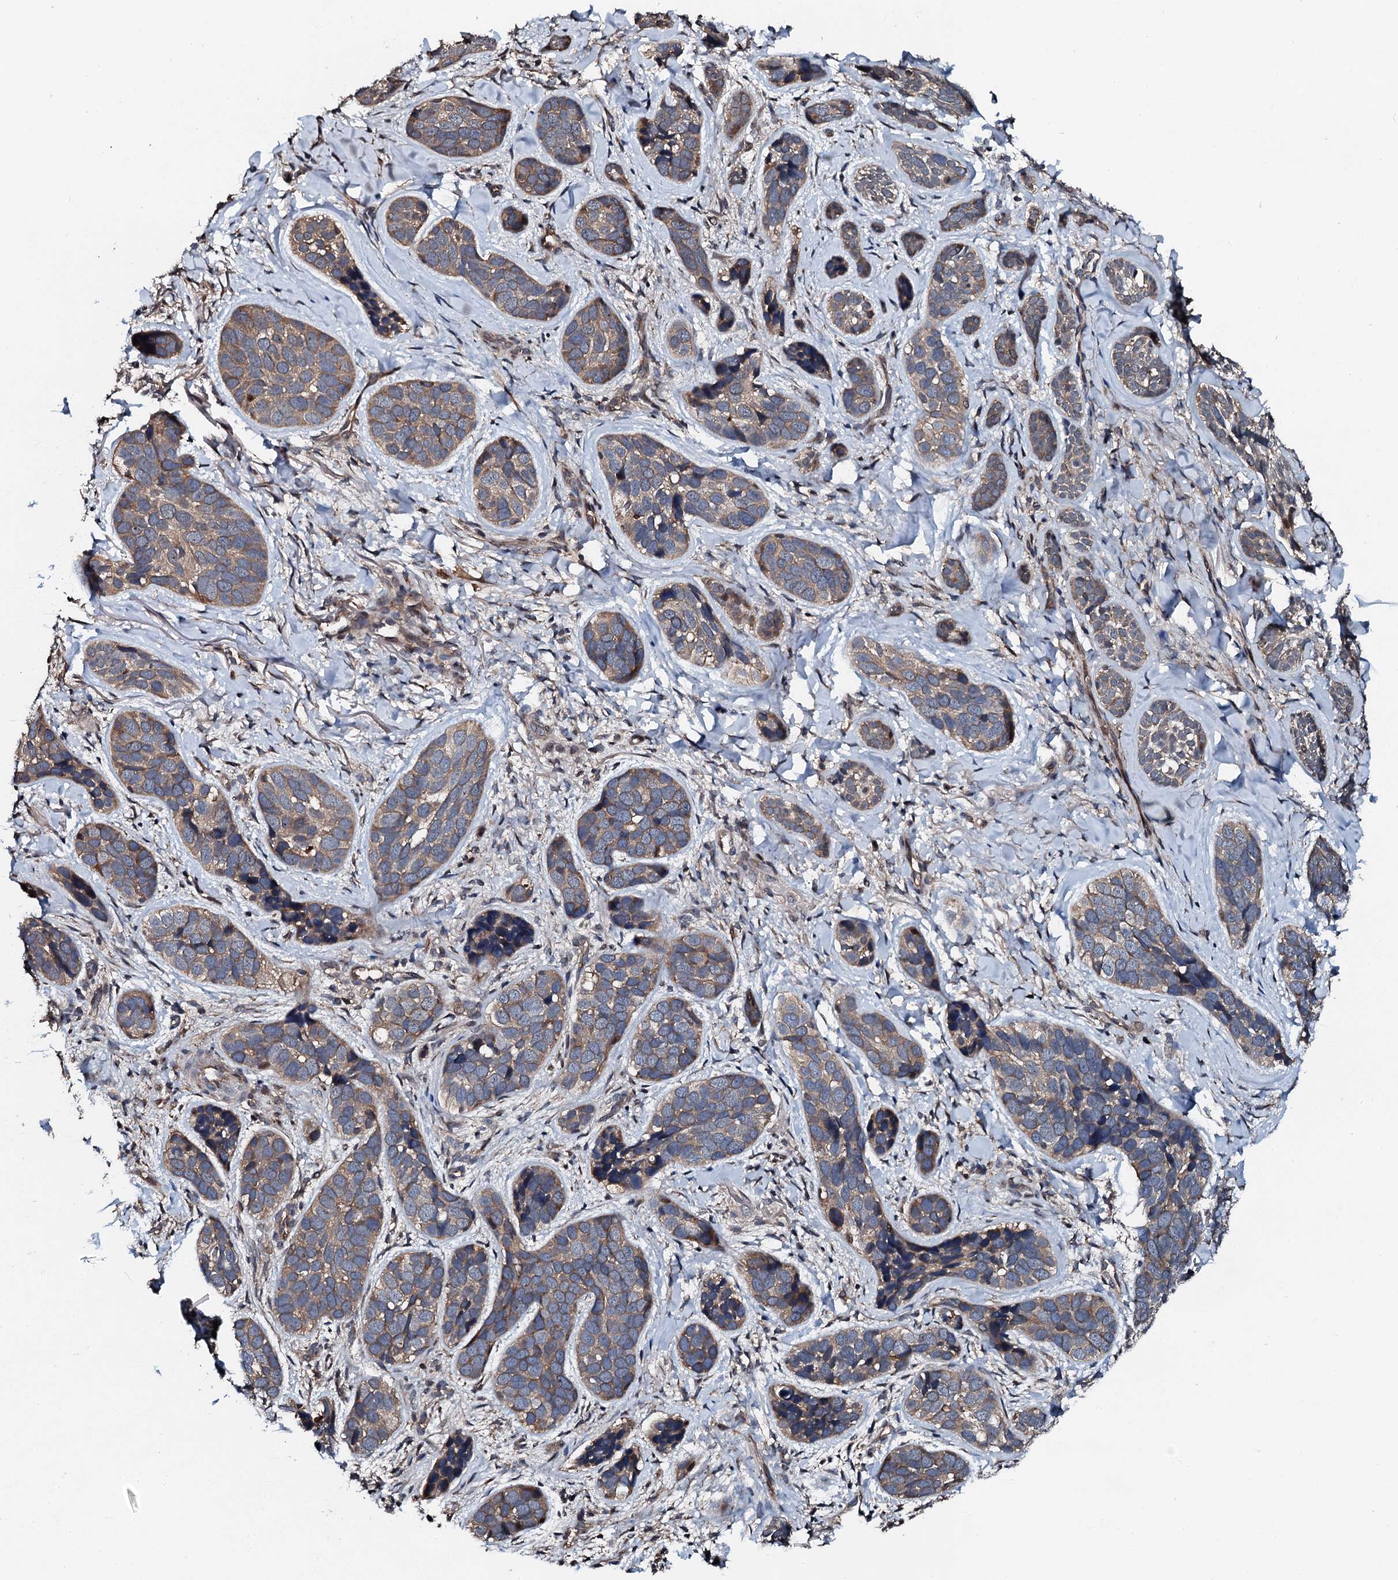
{"staining": {"intensity": "weak", "quantity": ">75%", "location": "cytoplasmic/membranous"}, "tissue": "skin cancer", "cell_type": "Tumor cells", "image_type": "cancer", "snomed": [{"axis": "morphology", "description": "Basal cell carcinoma"}, {"axis": "topography", "description": "Skin"}], "caption": "Immunohistochemical staining of skin basal cell carcinoma demonstrates low levels of weak cytoplasmic/membranous protein expression in approximately >75% of tumor cells. Immunohistochemistry (ihc) stains the protein in brown and the nuclei are stained blue.", "gene": "FLYWCH1", "patient": {"sex": "male", "age": 71}}